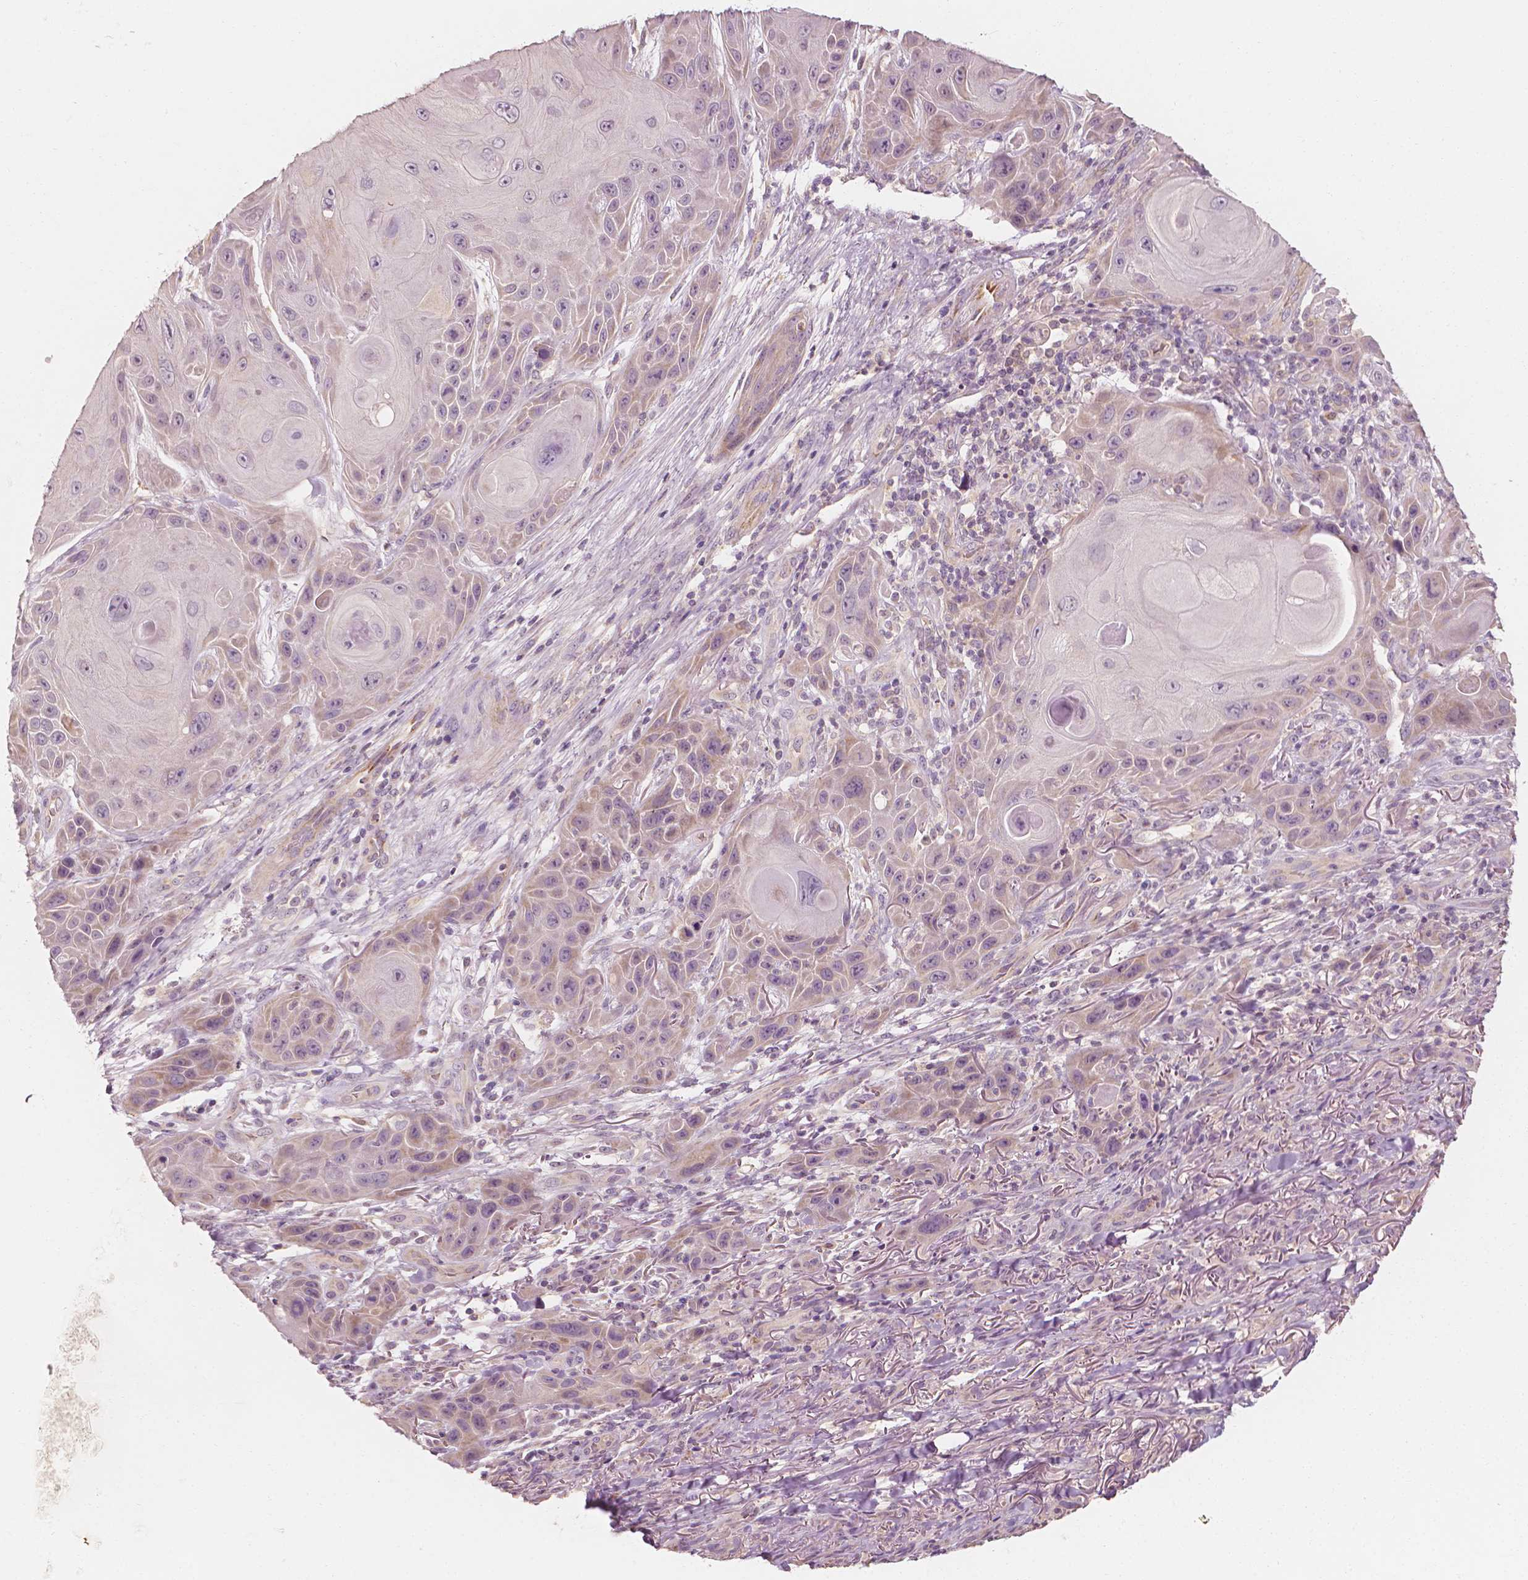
{"staining": {"intensity": "weak", "quantity": "<25%", "location": "cytoplasmic/membranous"}, "tissue": "skin cancer", "cell_type": "Tumor cells", "image_type": "cancer", "snomed": [{"axis": "morphology", "description": "Squamous cell carcinoma, NOS"}, {"axis": "topography", "description": "Skin"}], "caption": "Skin cancer was stained to show a protein in brown. There is no significant positivity in tumor cells. Nuclei are stained in blue.", "gene": "SHPK", "patient": {"sex": "female", "age": 94}}